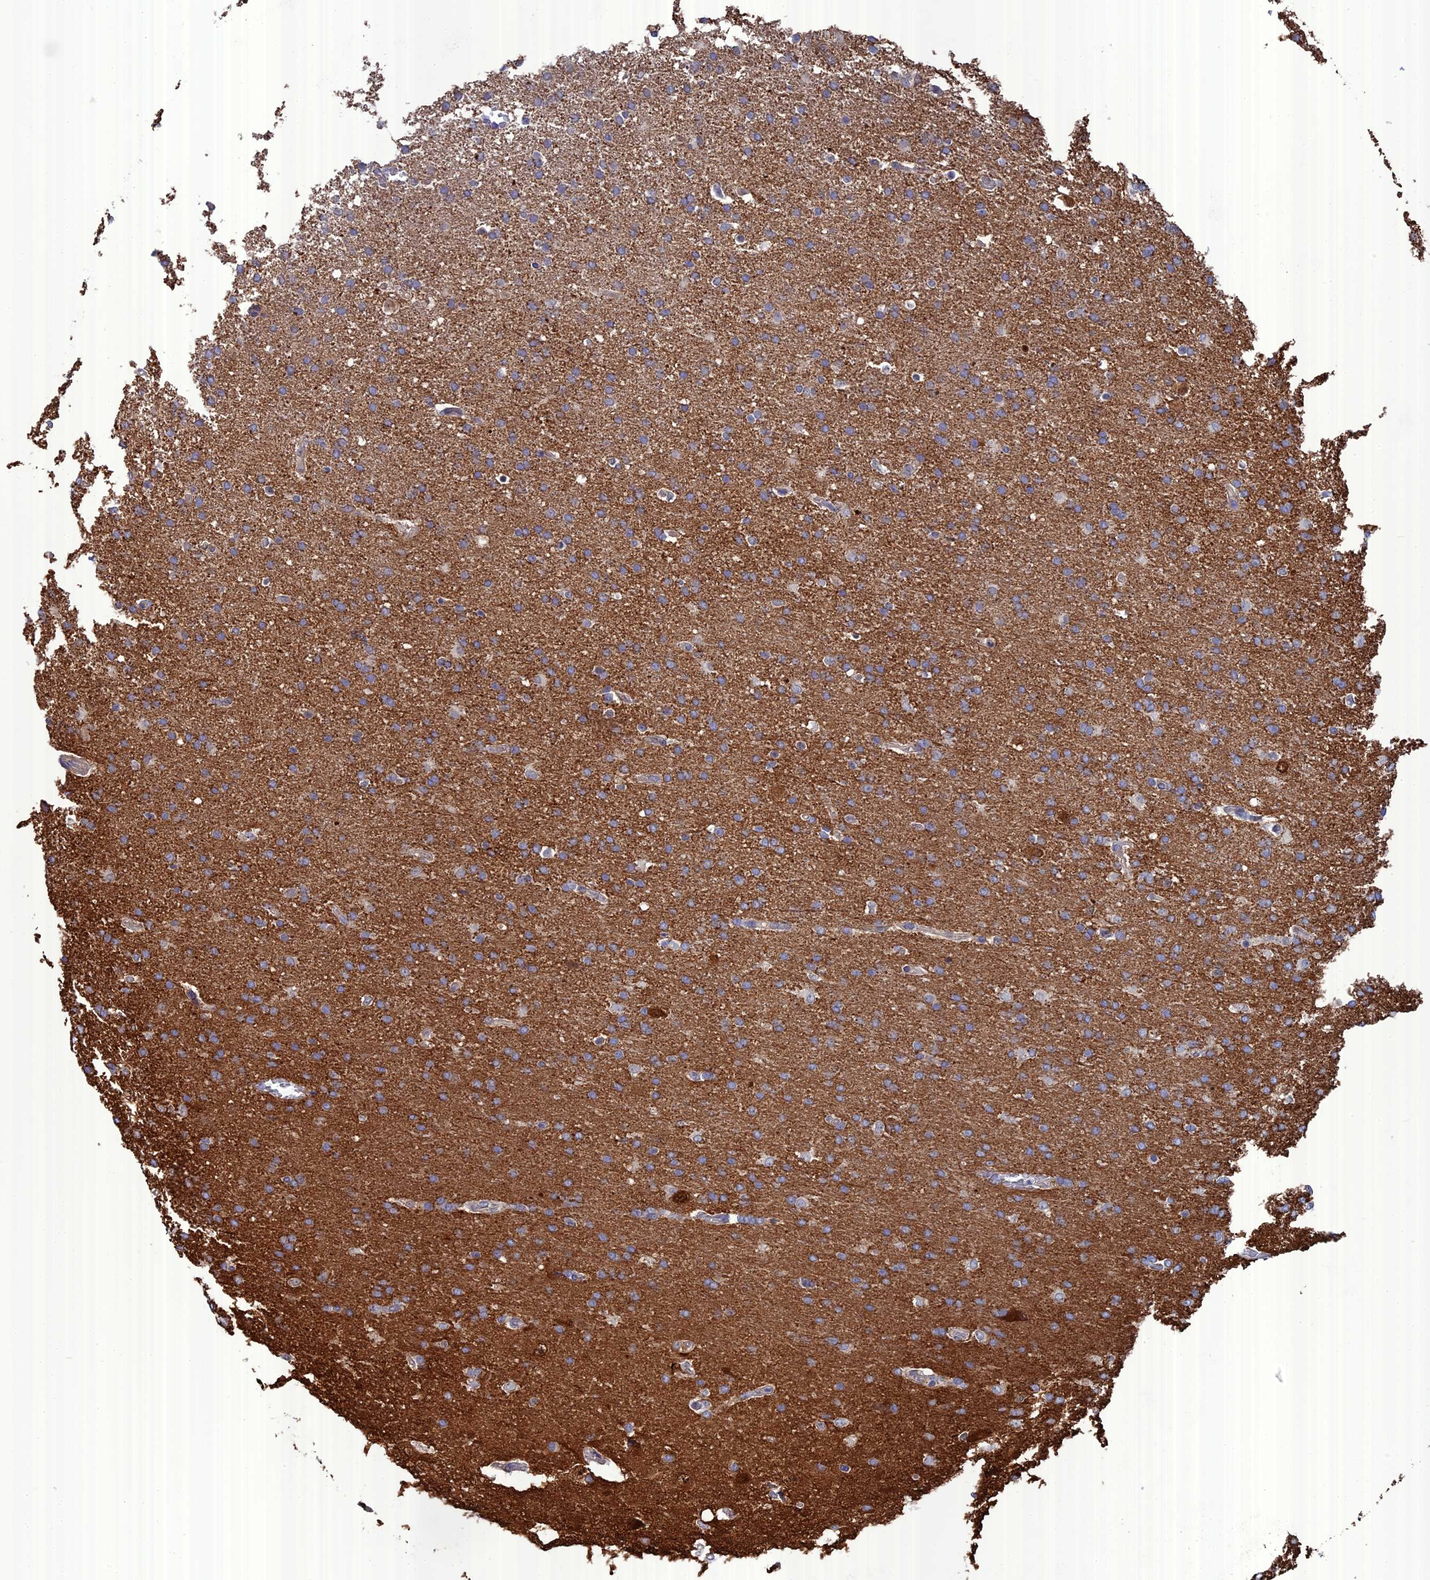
{"staining": {"intensity": "negative", "quantity": "none", "location": "none"}, "tissue": "glioma", "cell_type": "Tumor cells", "image_type": "cancer", "snomed": [{"axis": "morphology", "description": "Glioma, malignant, High grade"}, {"axis": "topography", "description": "Brain"}], "caption": "IHC photomicrograph of neoplastic tissue: malignant glioma (high-grade) stained with DAB (3,3'-diaminobenzidine) reveals no significant protein expression in tumor cells.", "gene": "TMEM161A", "patient": {"sex": "male", "age": 72}}